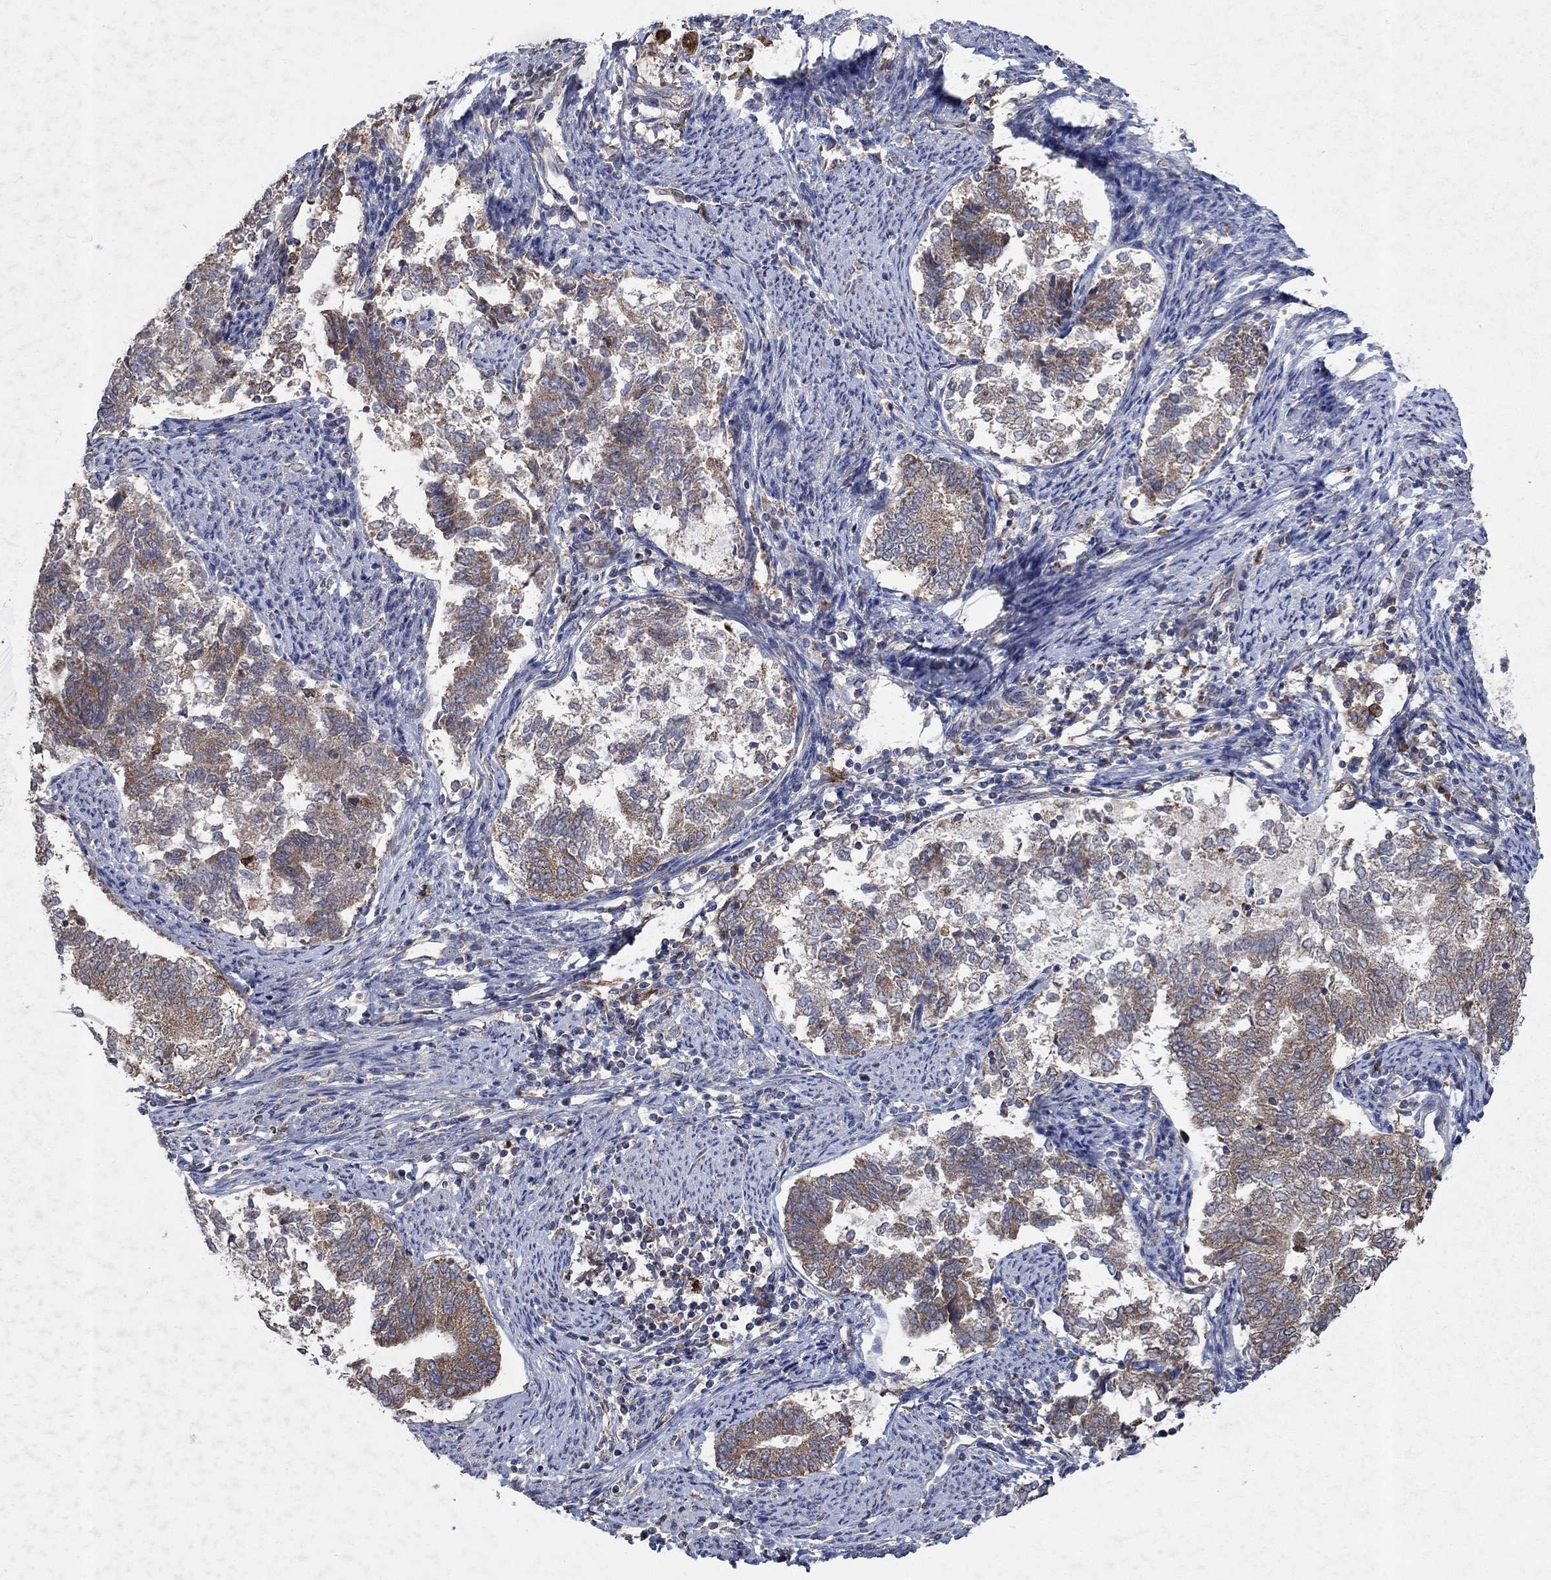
{"staining": {"intensity": "moderate", "quantity": ">75%", "location": "cytoplasmic/membranous"}, "tissue": "endometrial cancer", "cell_type": "Tumor cells", "image_type": "cancer", "snomed": [{"axis": "morphology", "description": "Adenocarcinoma, NOS"}, {"axis": "topography", "description": "Endometrium"}], "caption": "Moderate cytoplasmic/membranous protein positivity is present in approximately >75% of tumor cells in adenocarcinoma (endometrial).", "gene": "NCEH1", "patient": {"sex": "female", "age": 65}}